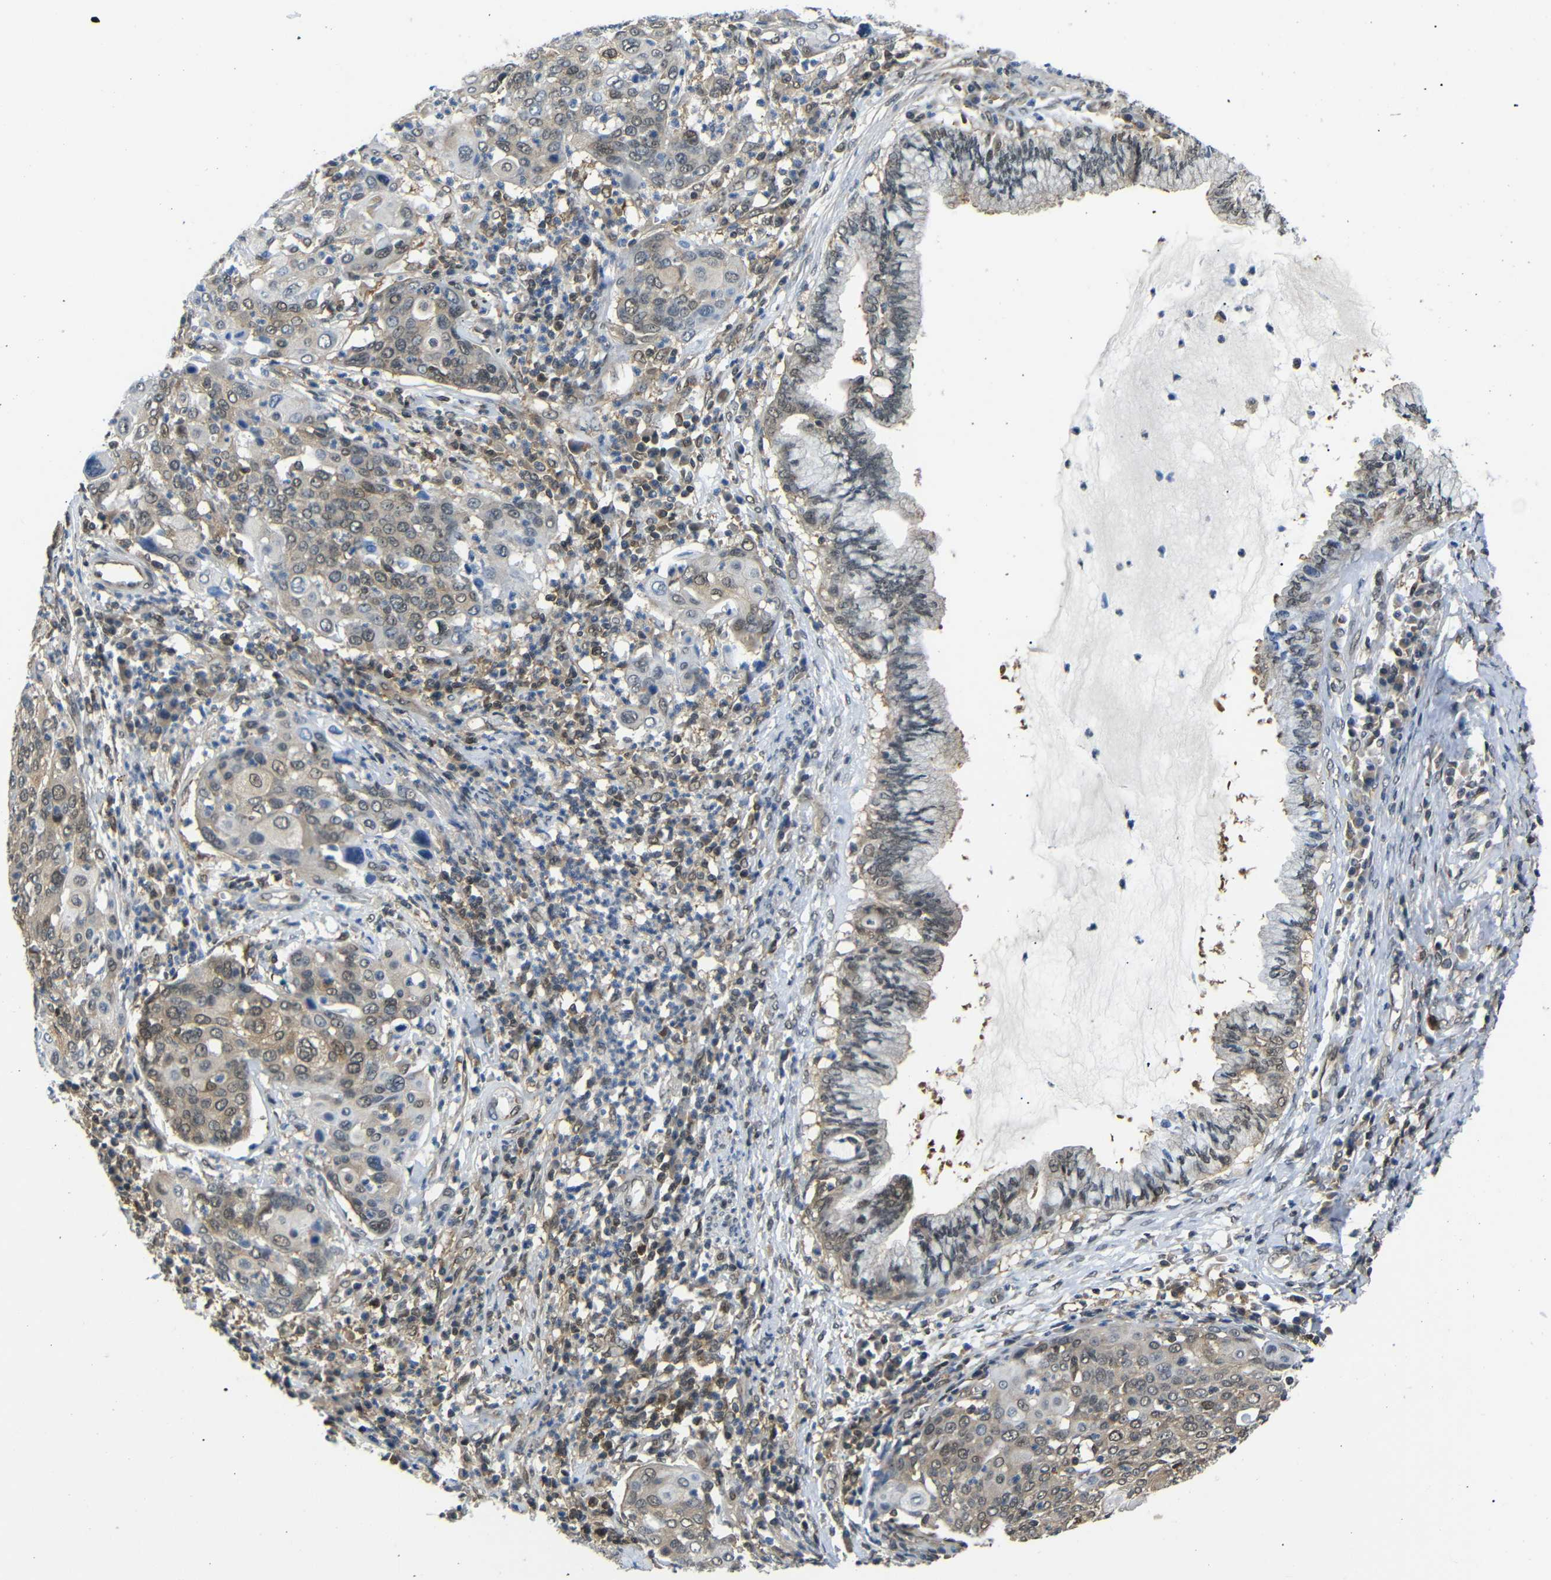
{"staining": {"intensity": "weak", "quantity": "25%-75%", "location": "cytoplasmic/membranous,nuclear"}, "tissue": "cervical cancer", "cell_type": "Tumor cells", "image_type": "cancer", "snomed": [{"axis": "morphology", "description": "Squamous cell carcinoma, NOS"}, {"axis": "topography", "description": "Cervix"}], "caption": "Immunohistochemical staining of cervical cancer (squamous cell carcinoma) displays low levels of weak cytoplasmic/membranous and nuclear positivity in approximately 25%-75% of tumor cells.", "gene": "UBXN1", "patient": {"sex": "female", "age": 40}}